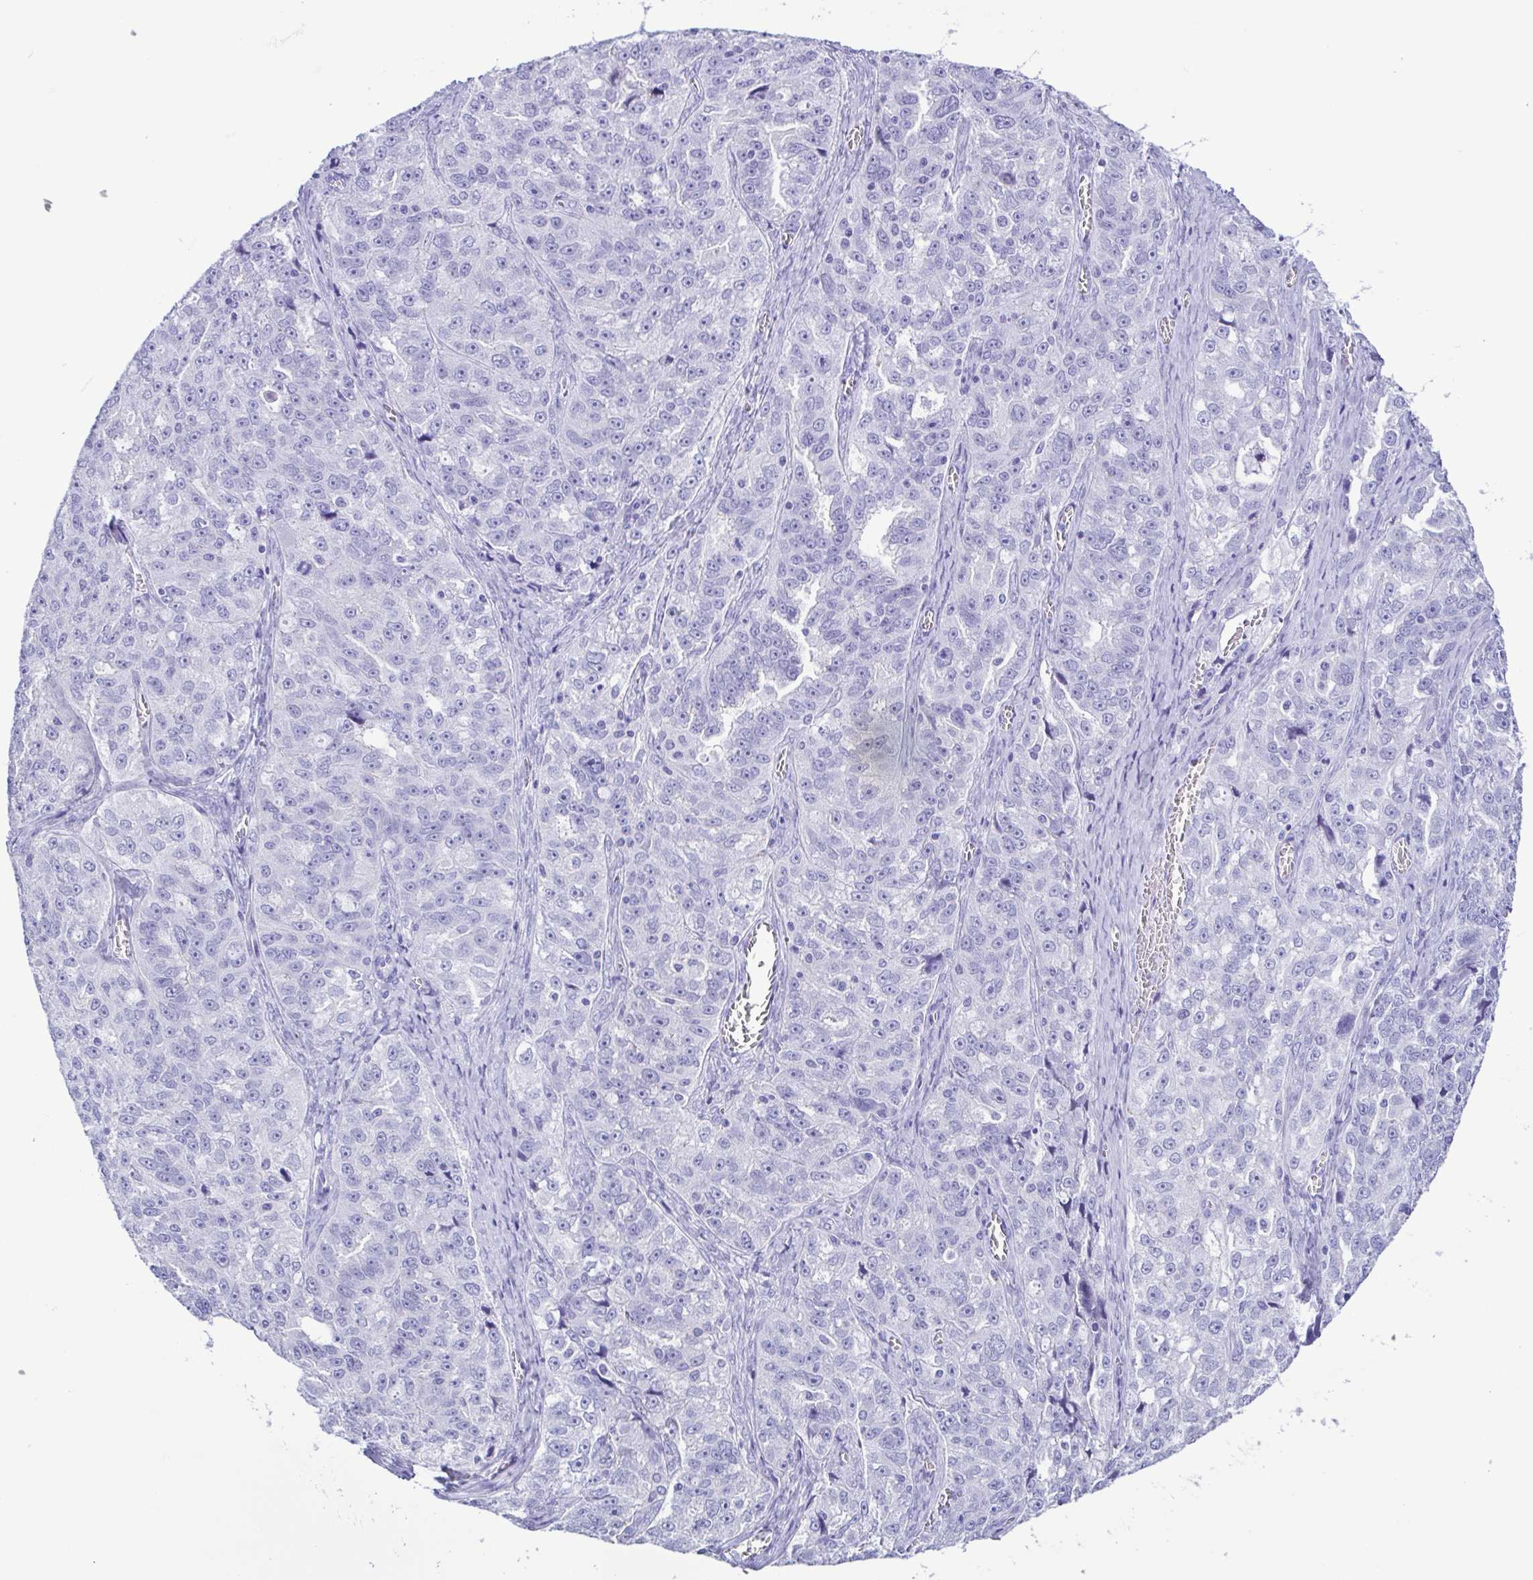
{"staining": {"intensity": "negative", "quantity": "none", "location": "none"}, "tissue": "ovarian cancer", "cell_type": "Tumor cells", "image_type": "cancer", "snomed": [{"axis": "morphology", "description": "Cystadenocarcinoma, serous, NOS"}, {"axis": "topography", "description": "Ovary"}], "caption": "Tumor cells are negative for protein expression in human serous cystadenocarcinoma (ovarian). (DAB immunohistochemistry (IHC) visualized using brightfield microscopy, high magnification).", "gene": "TSPY2", "patient": {"sex": "female", "age": 51}}